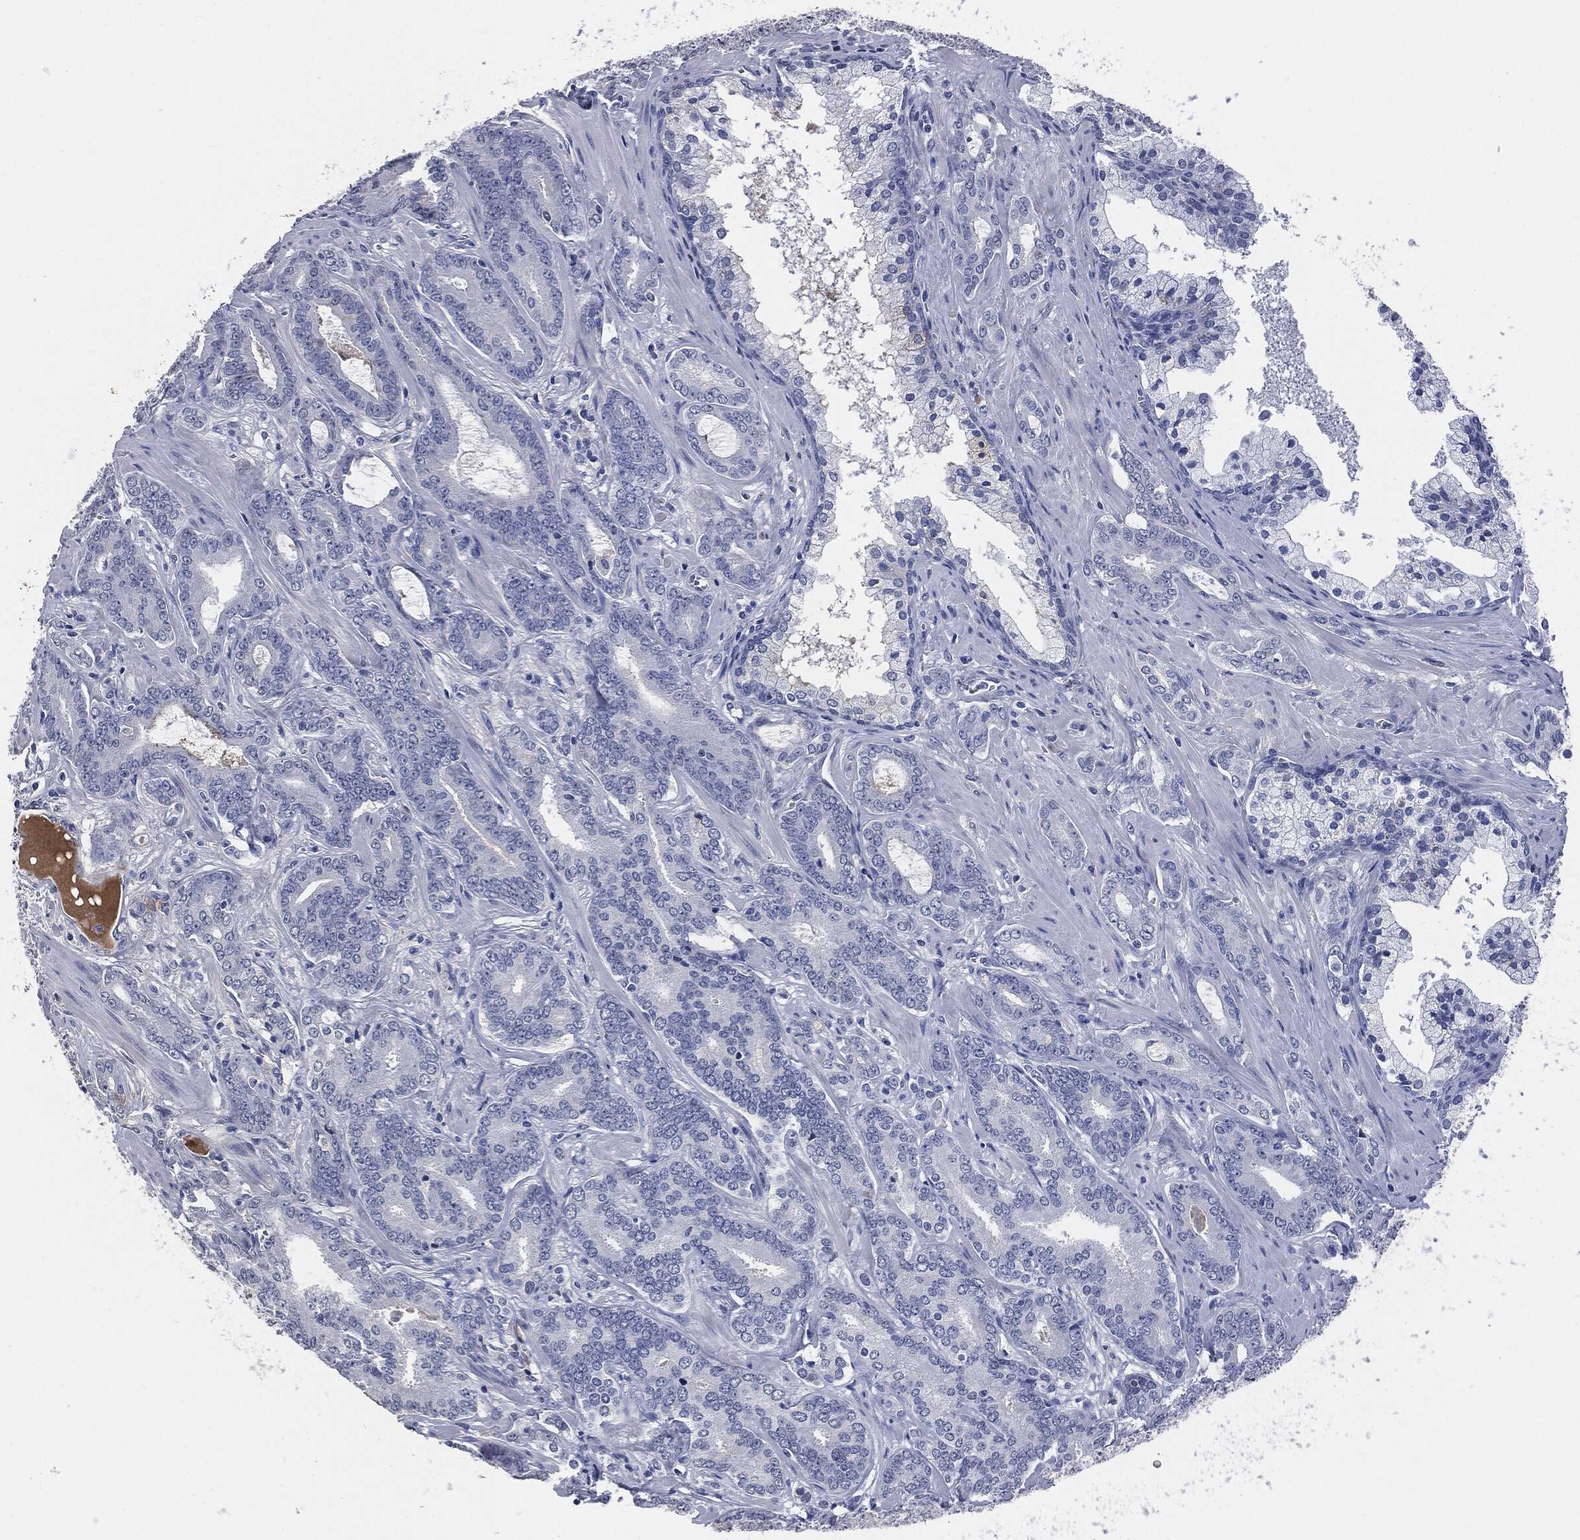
{"staining": {"intensity": "negative", "quantity": "none", "location": "none"}, "tissue": "prostate cancer", "cell_type": "Tumor cells", "image_type": "cancer", "snomed": [{"axis": "morphology", "description": "Adenocarcinoma, NOS"}, {"axis": "topography", "description": "Prostate"}], "caption": "This is an IHC micrograph of human prostate cancer. There is no positivity in tumor cells.", "gene": "SIGLEC7", "patient": {"sex": "male", "age": 55}}